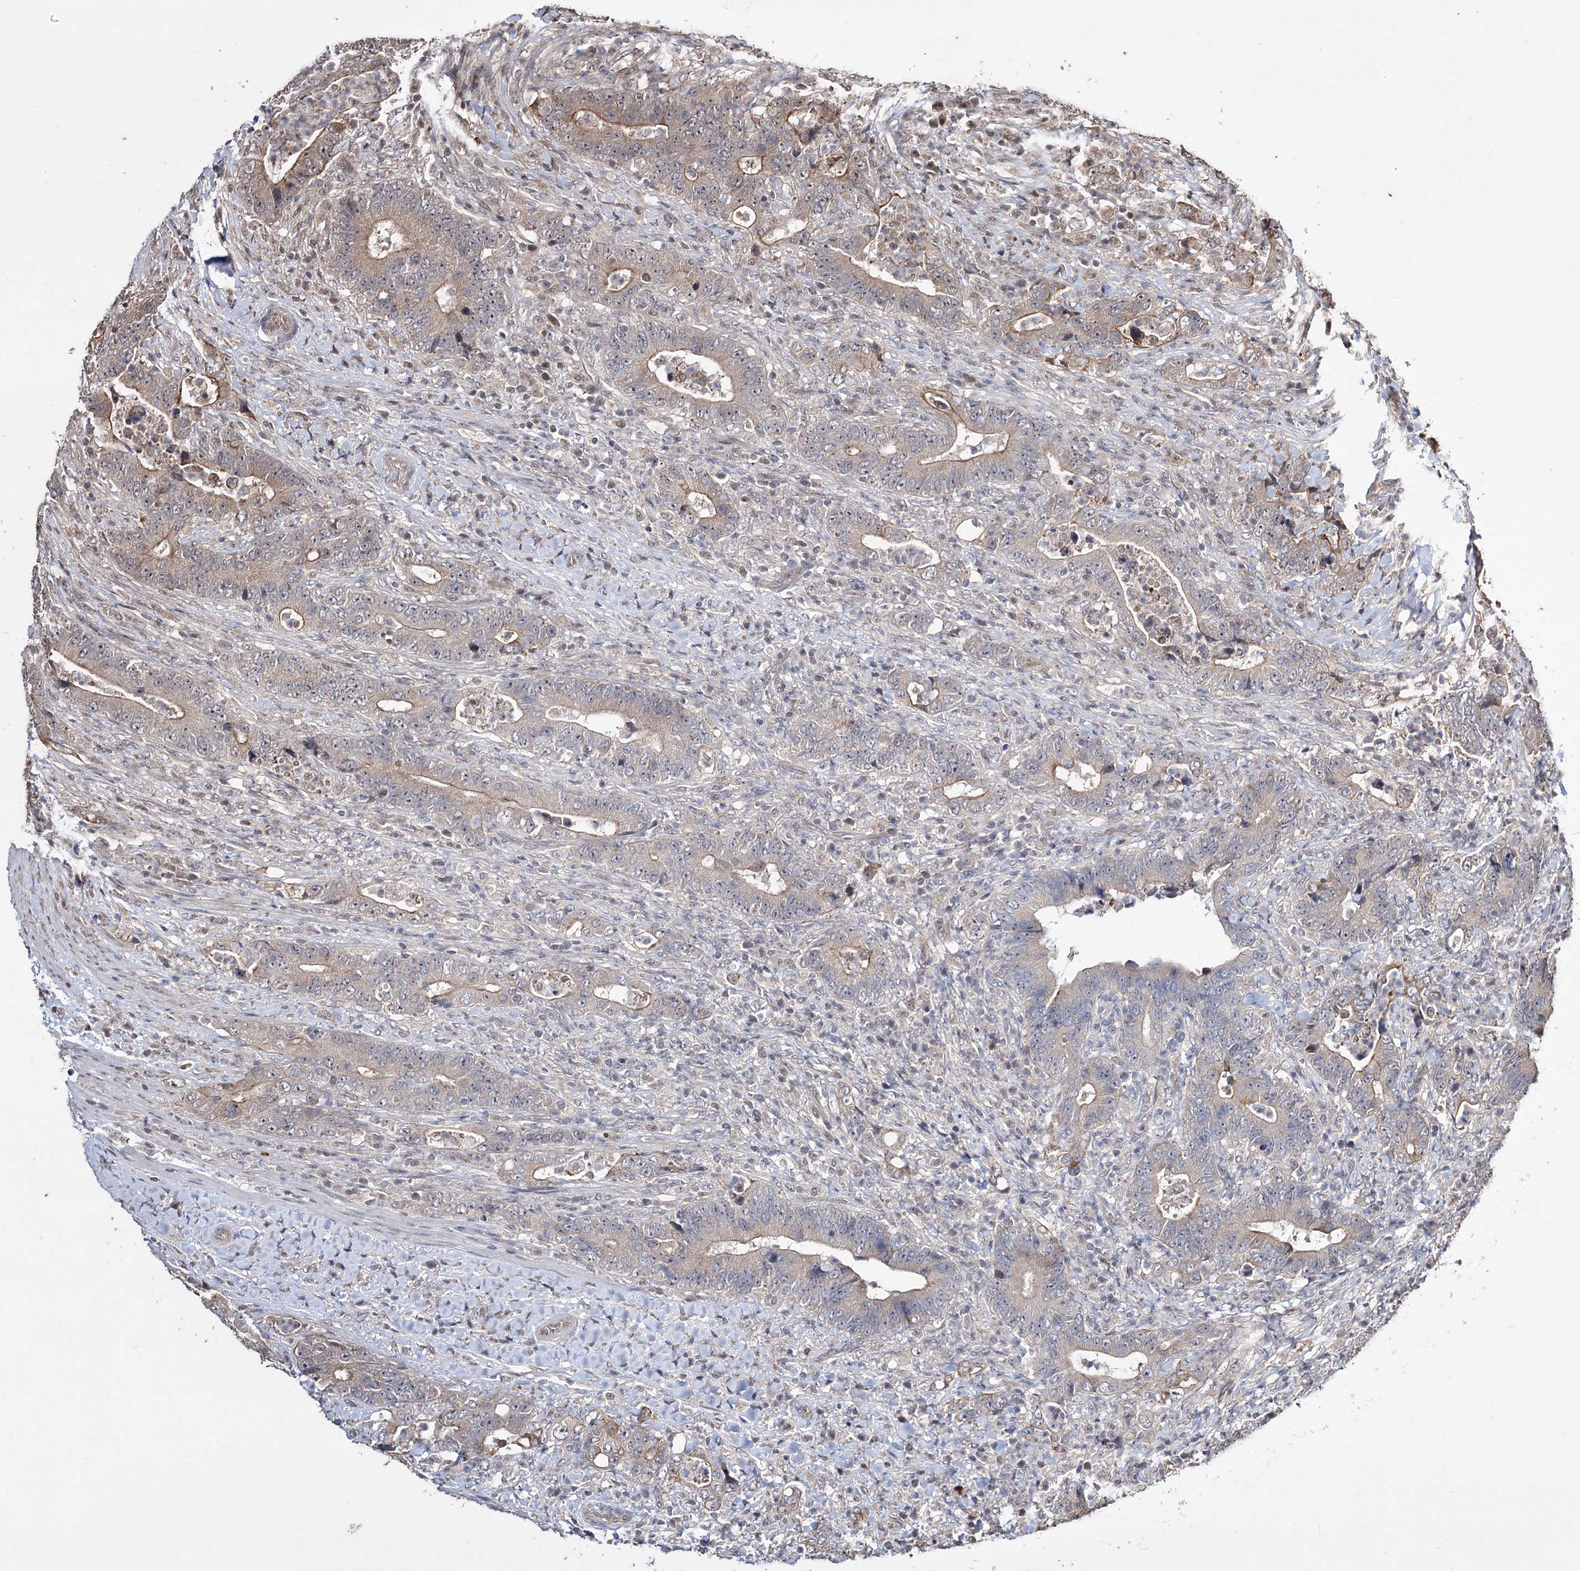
{"staining": {"intensity": "moderate", "quantity": "<25%", "location": "cytoplasmic/membranous"}, "tissue": "colorectal cancer", "cell_type": "Tumor cells", "image_type": "cancer", "snomed": [{"axis": "morphology", "description": "Adenocarcinoma, NOS"}, {"axis": "topography", "description": "Colon"}], "caption": "Immunohistochemistry (IHC) (DAB) staining of adenocarcinoma (colorectal) shows moderate cytoplasmic/membranous protein staining in approximately <25% of tumor cells.", "gene": "CPNE8", "patient": {"sex": "female", "age": 75}}